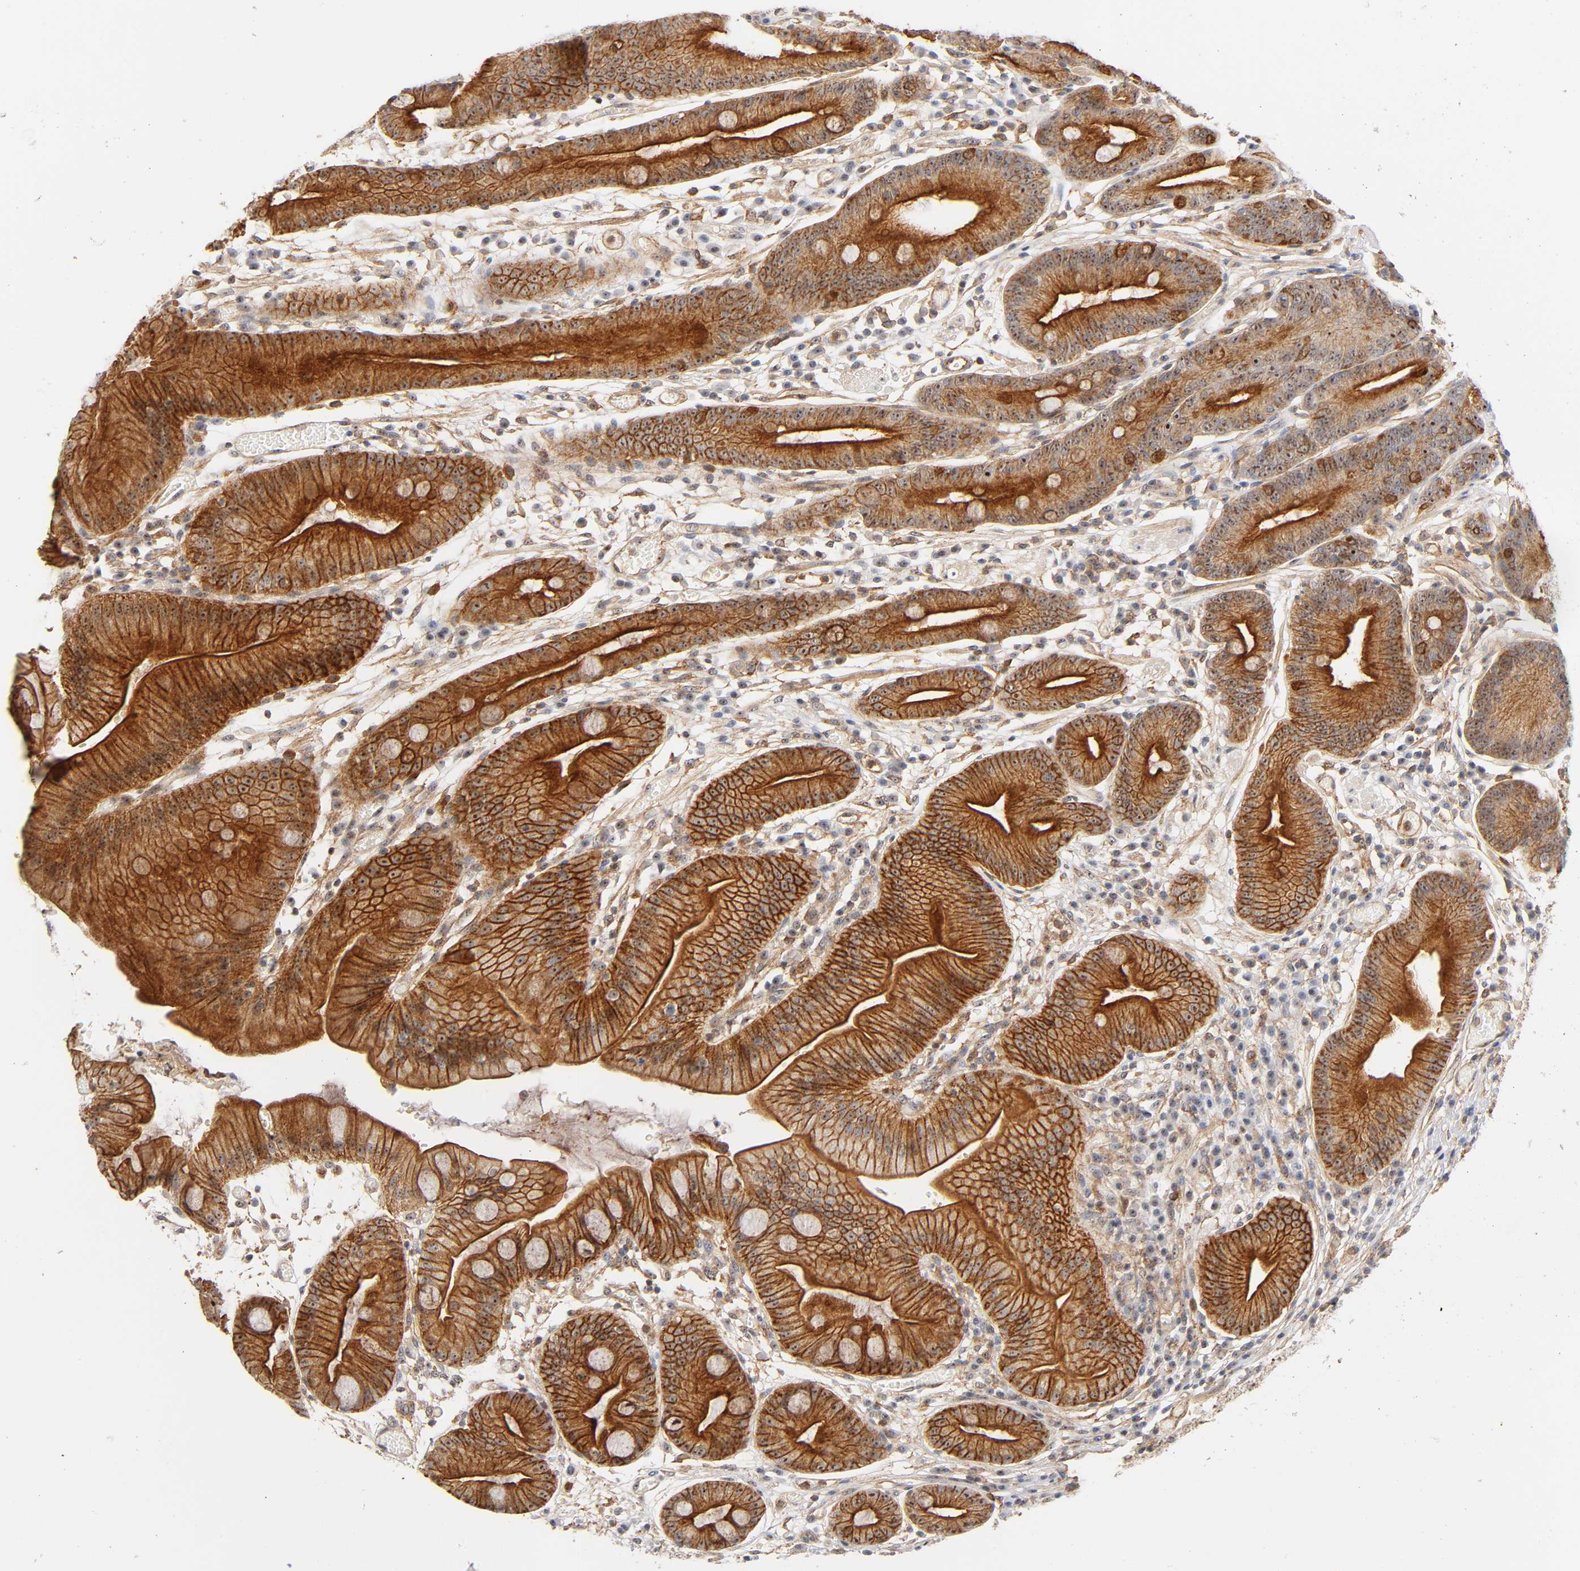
{"staining": {"intensity": "strong", "quantity": ">75%", "location": "cytoplasmic/membranous,nuclear"}, "tissue": "stomach", "cell_type": "Glandular cells", "image_type": "normal", "snomed": [{"axis": "morphology", "description": "Normal tissue, NOS"}, {"axis": "morphology", "description": "Inflammation, NOS"}, {"axis": "topography", "description": "Stomach, lower"}], "caption": "Immunohistochemistry micrograph of benign stomach stained for a protein (brown), which reveals high levels of strong cytoplasmic/membranous,nuclear positivity in approximately >75% of glandular cells.", "gene": "PLD1", "patient": {"sex": "male", "age": 59}}